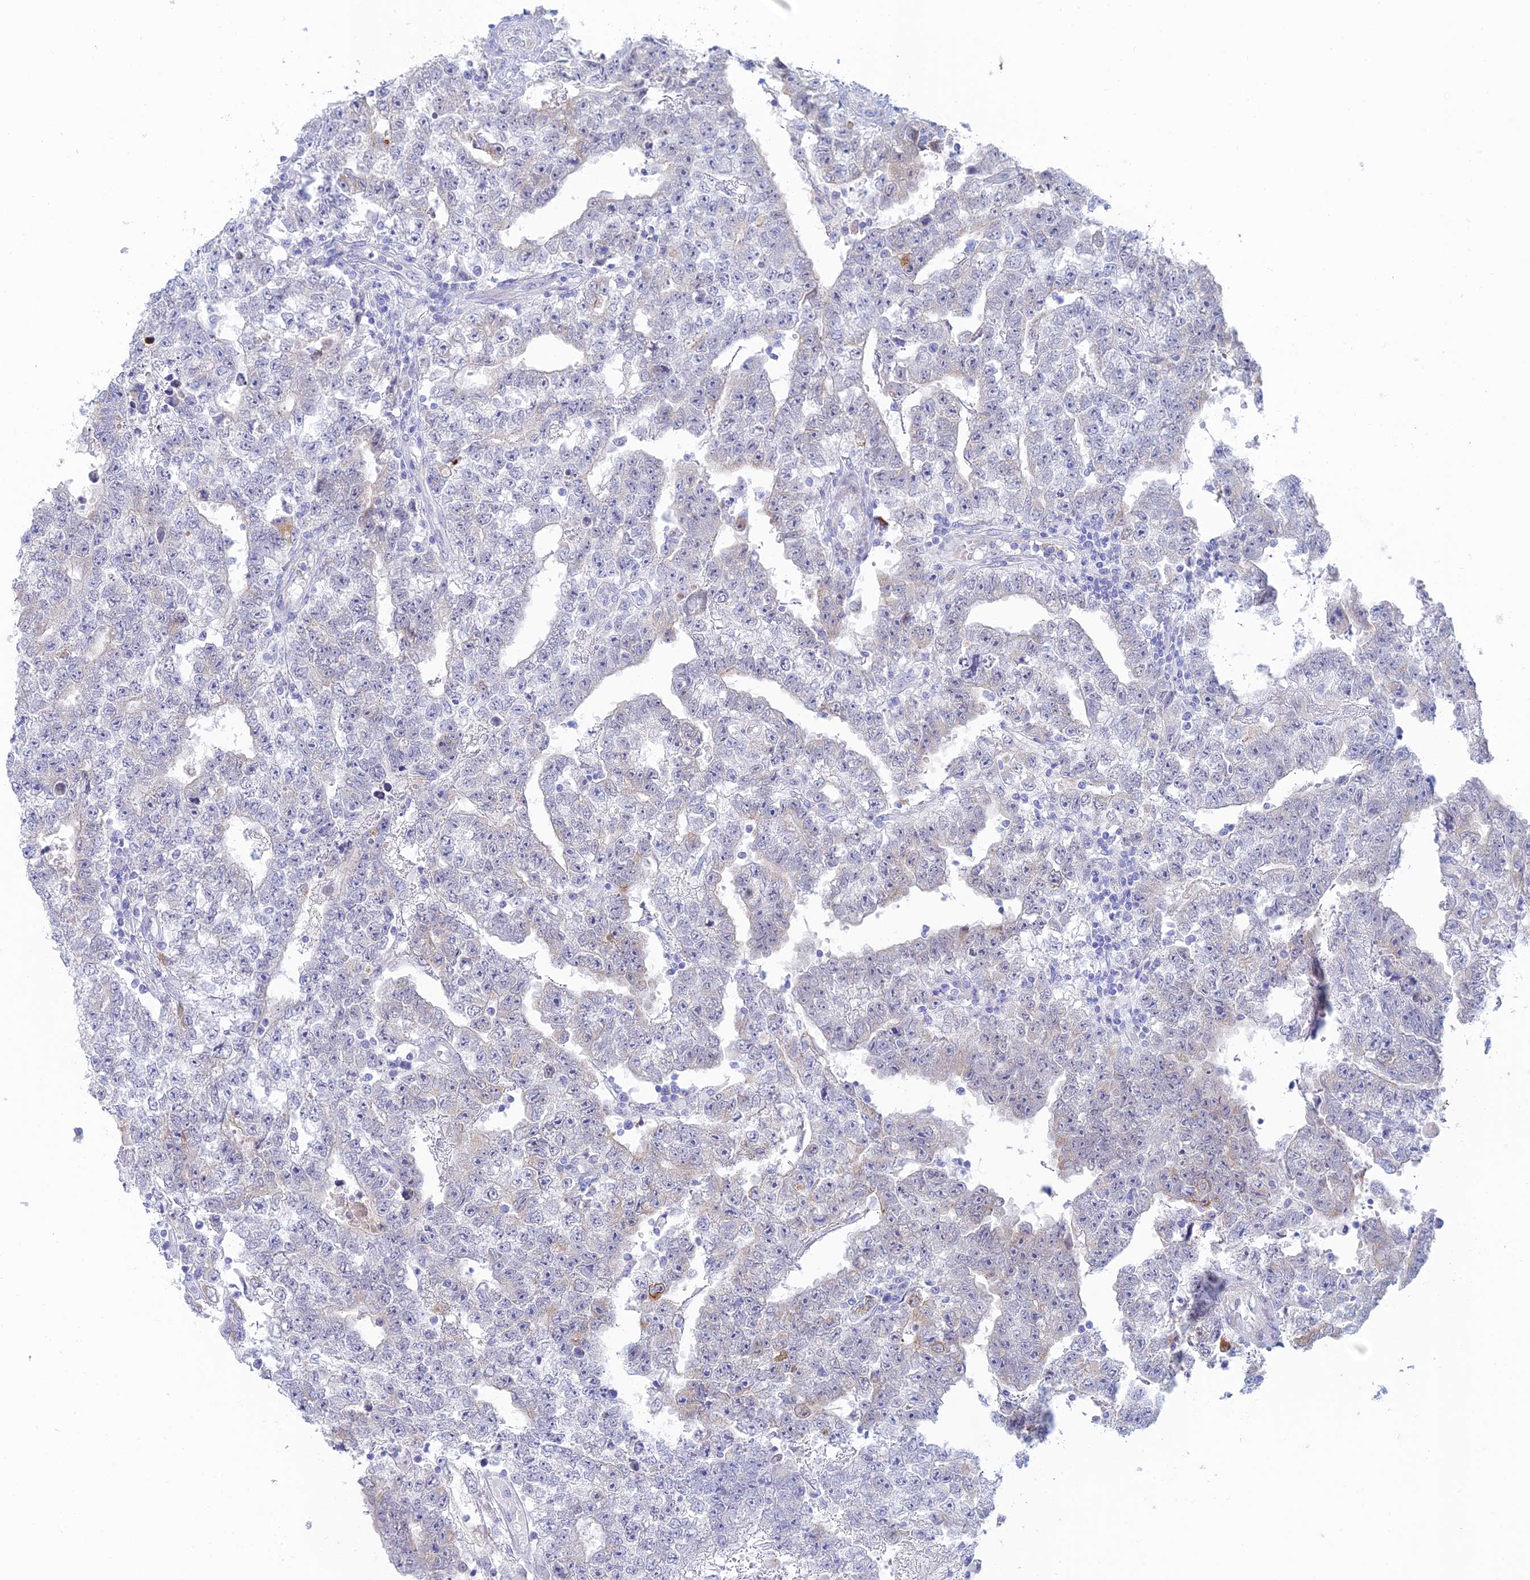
{"staining": {"intensity": "negative", "quantity": "none", "location": "none"}, "tissue": "testis cancer", "cell_type": "Tumor cells", "image_type": "cancer", "snomed": [{"axis": "morphology", "description": "Carcinoma, Embryonal, NOS"}, {"axis": "topography", "description": "Testis"}], "caption": "Histopathology image shows no protein expression in tumor cells of testis embryonal carcinoma tissue. (Stains: DAB (3,3'-diaminobenzidine) IHC with hematoxylin counter stain, Microscopy: brightfield microscopy at high magnification).", "gene": "CEP152", "patient": {"sex": "male", "age": 25}}